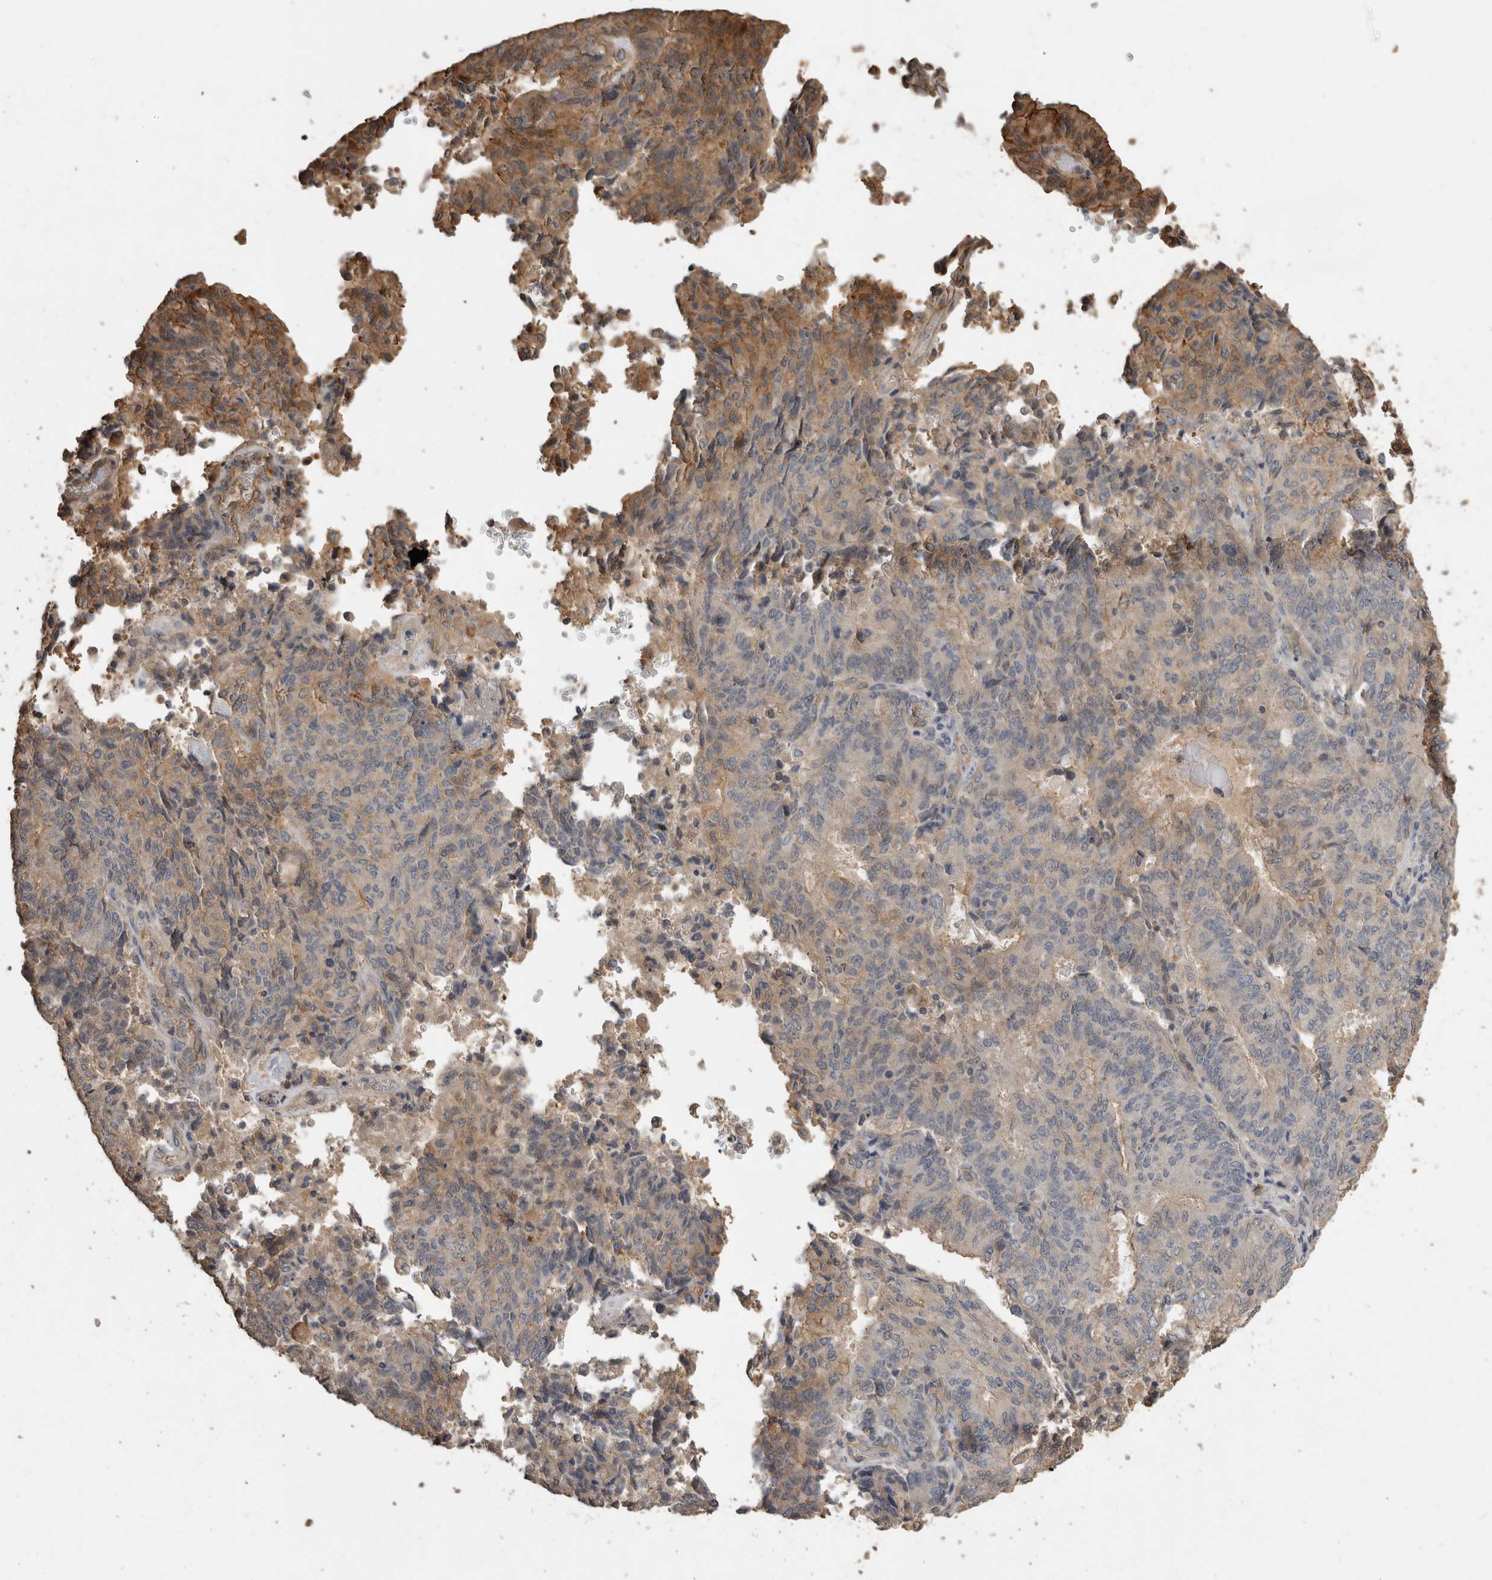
{"staining": {"intensity": "weak", "quantity": "<25%", "location": "cytoplasmic/membranous"}, "tissue": "endometrial cancer", "cell_type": "Tumor cells", "image_type": "cancer", "snomed": [{"axis": "morphology", "description": "Adenocarcinoma, NOS"}, {"axis": "topography", "description": "Endometrium"}], "caption": "Immunohistochemistry (IHC) histopathology image of neoplastic tissue: human adenocarcinoma (endometrial) stained with DAB demonstrates no significant protein expression in tumor cells.", "gene": "RHPN1", "patient": {"sex": "female", "age": 80}}